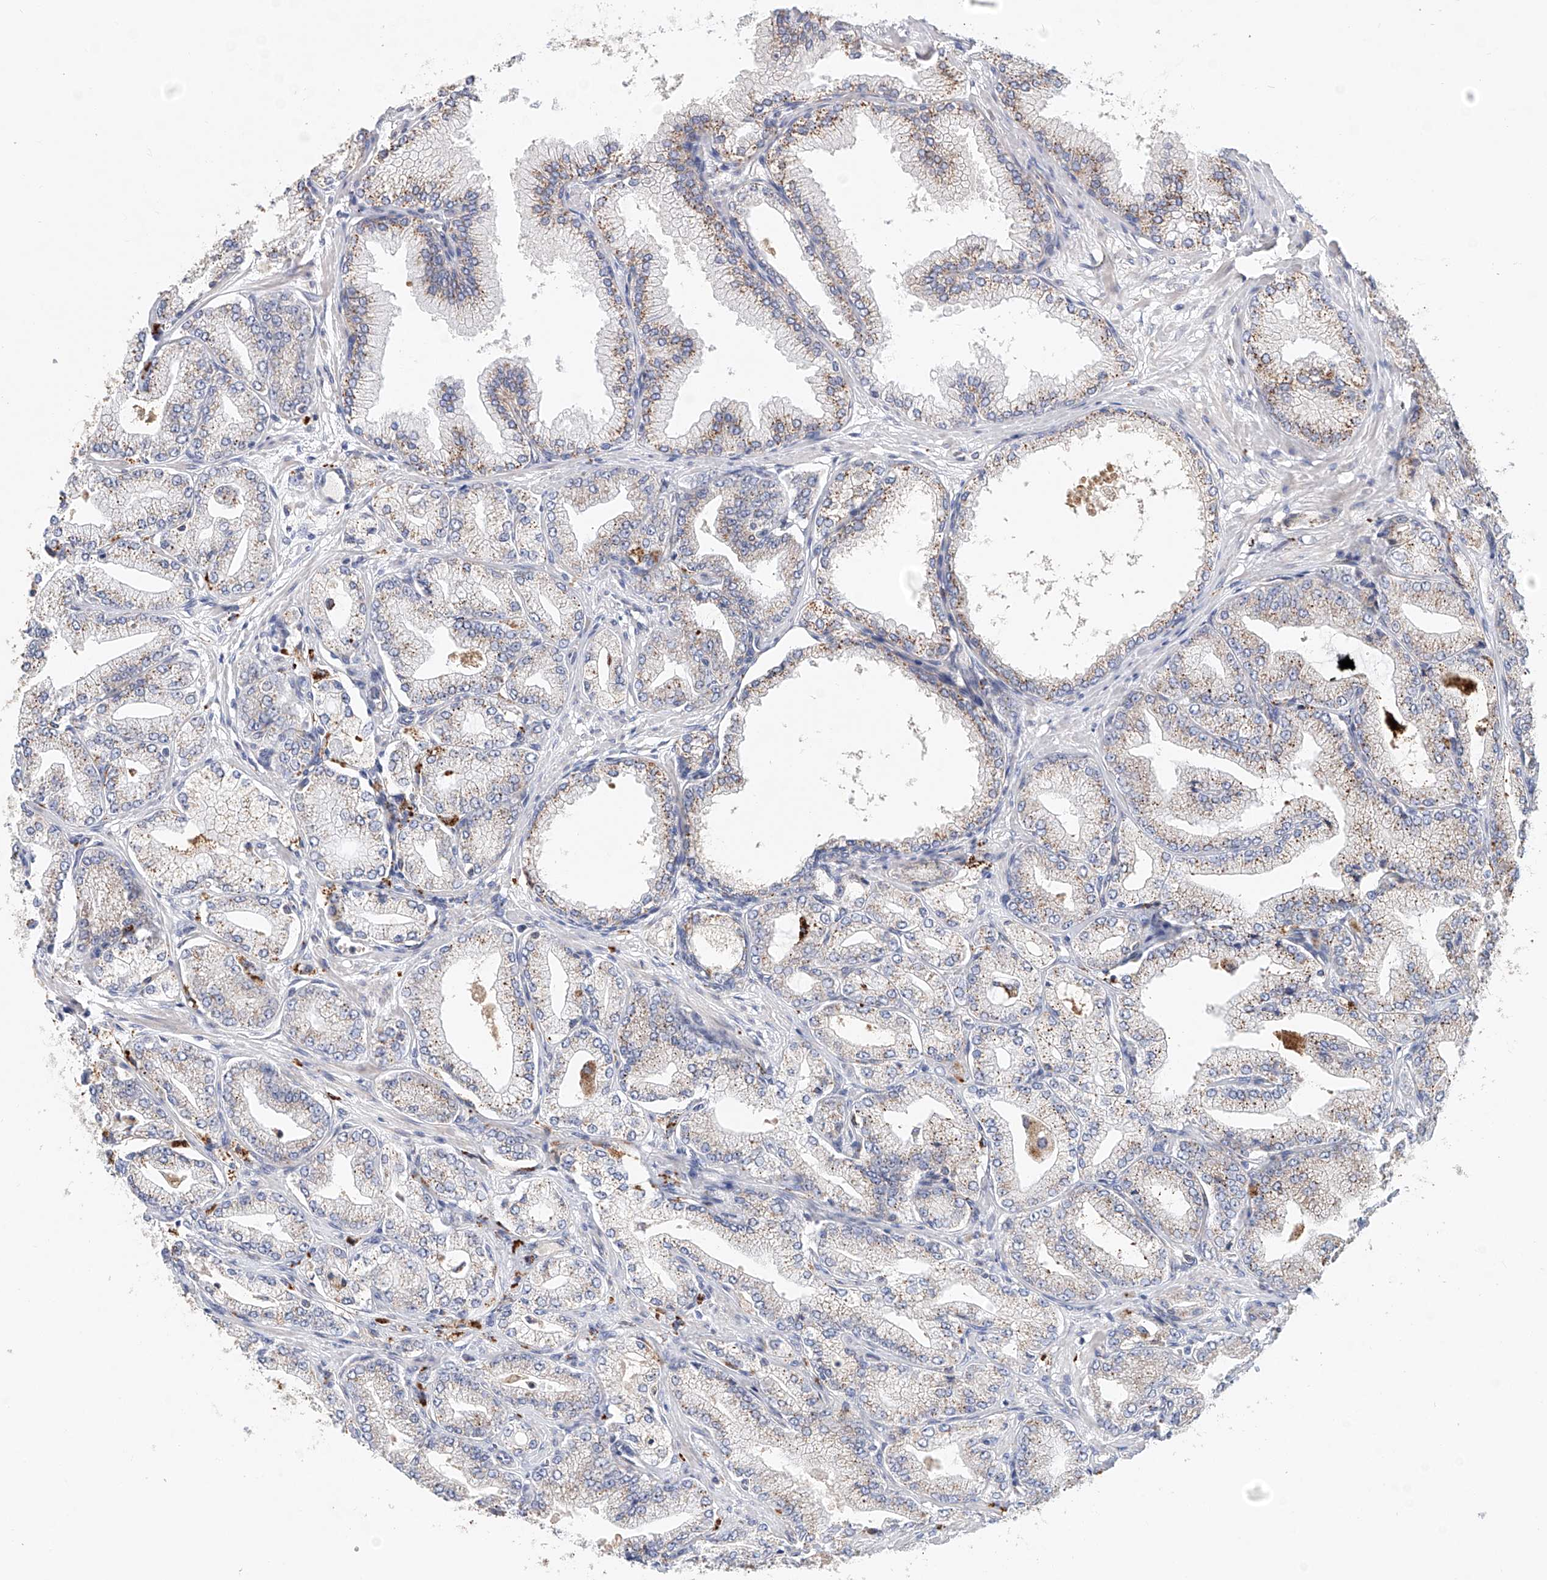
{"staining": {"intensity": "moderate", "quantity": "<25%", "location": "cytoplasmic/membranous"}, "tissue": "prostate cancer", "cell_type": "Tumor cells", "image_type": "cancer", "snomed": [{"axis": "morphology", "description": "Adenocarcinoma, Low grade"}, {"axis": "topography", "description": "Prostate"}], "caption": "Prostate cancer stained with DAB (3,3'-diaminobenzidine) immunohistochemistry (IHC) demonstrates low levels of moderate cytoplasmic/membranous expression in approximately <25% of tumor cells.", "gene": "HGSNAT", "patient": {"sex": "male", "age": 63}}